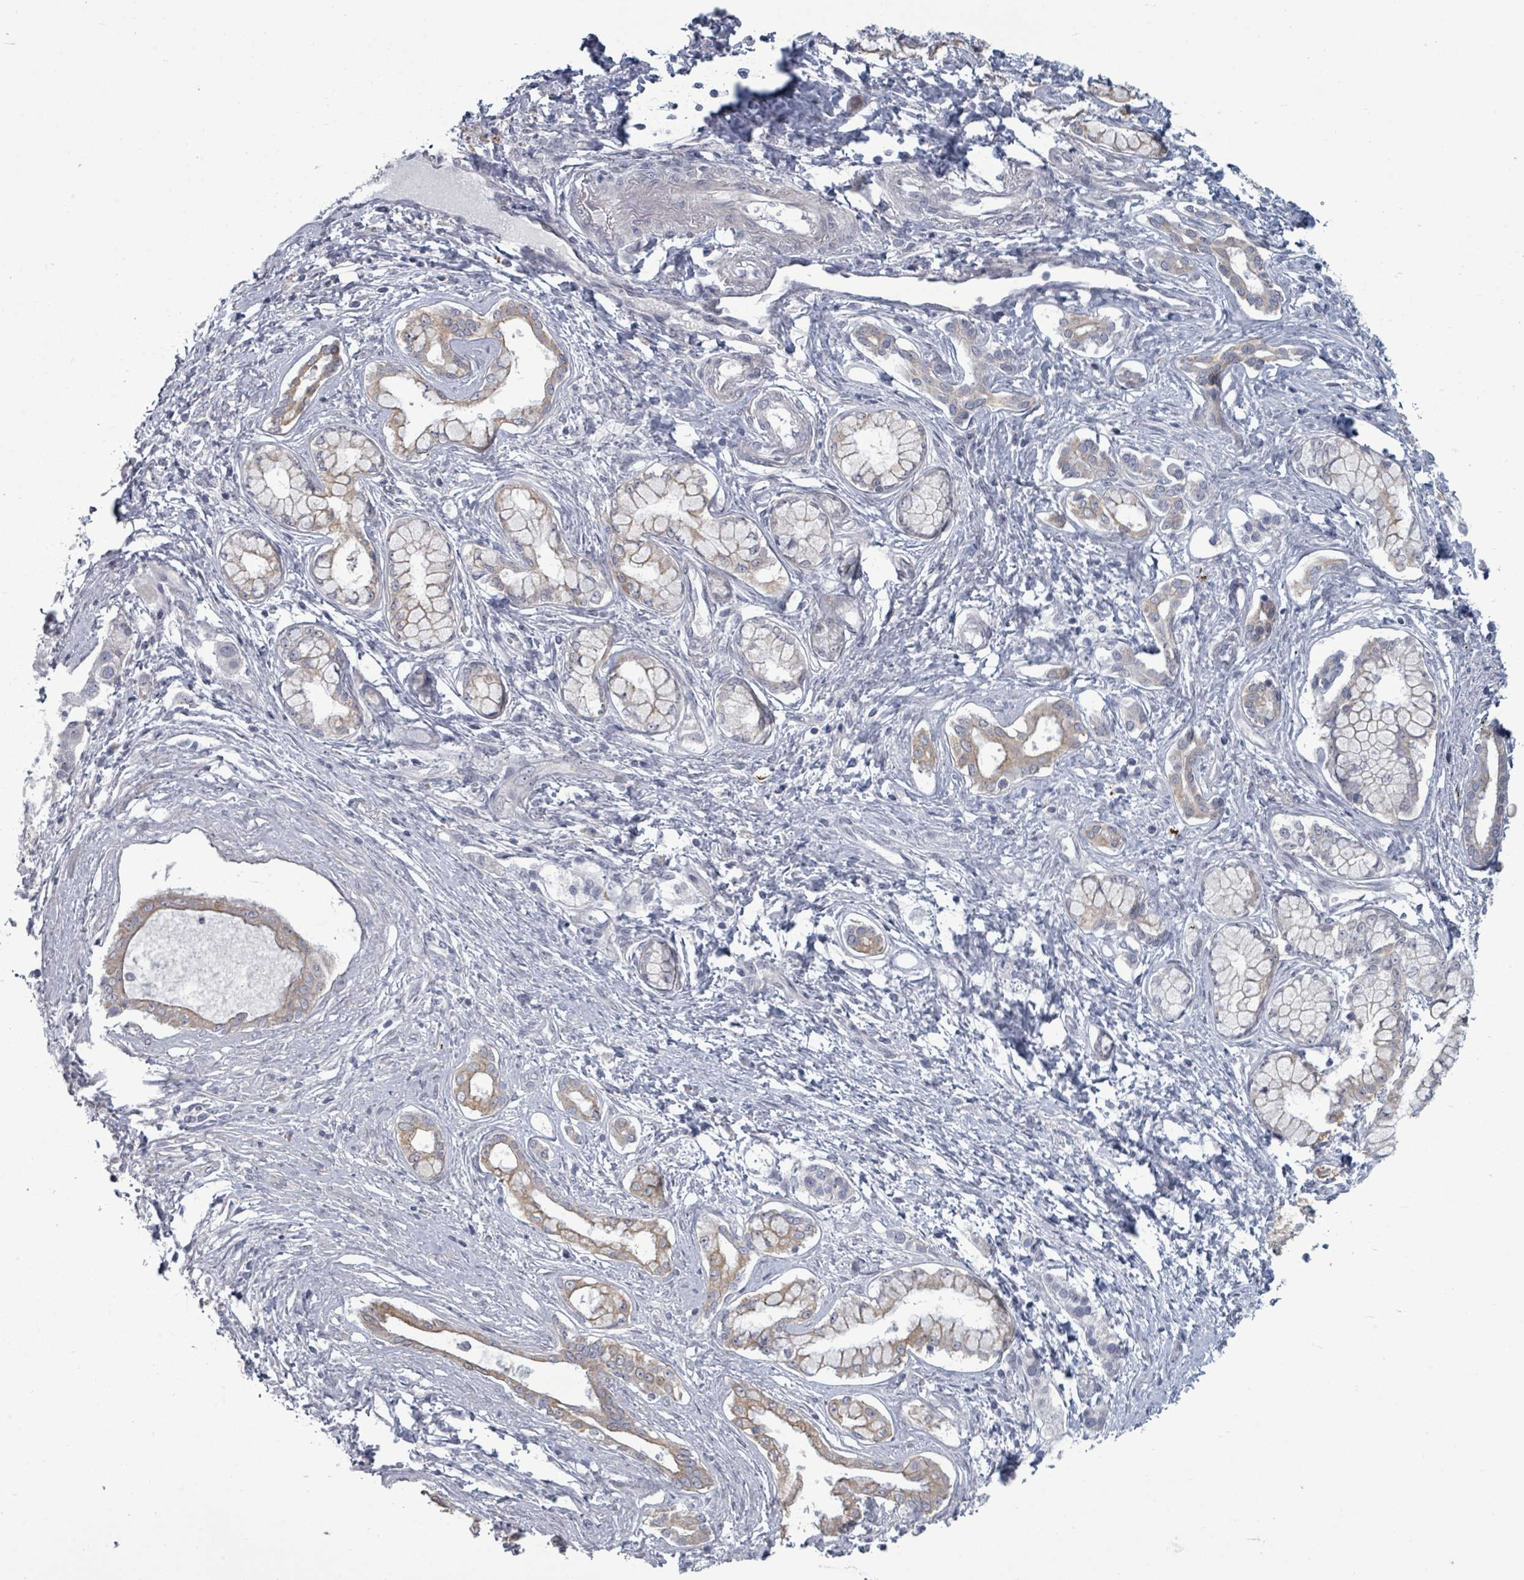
{"staining": {"intensity": "weak", "quantity": "25%-75%", "location": "cytoplasmic/membranous"}, "tissue": "pancreatic cancer", "cell_type": "Tumor cells", "image_type": "cancer", "snomed": [{"axis": "morphology", "description": "Adenocarcinoma, NOS"}, {"axis": "topography", "description": "Pancreas"}], "caption": "About 25%-75% of tumor cells in pancreatic cancer show weak cytoplasmic/membranous protein staining as visualized by brown immunohistochemical staining.", "gene": "ASB12", "patient": {"sex": "male", "age": 70}}